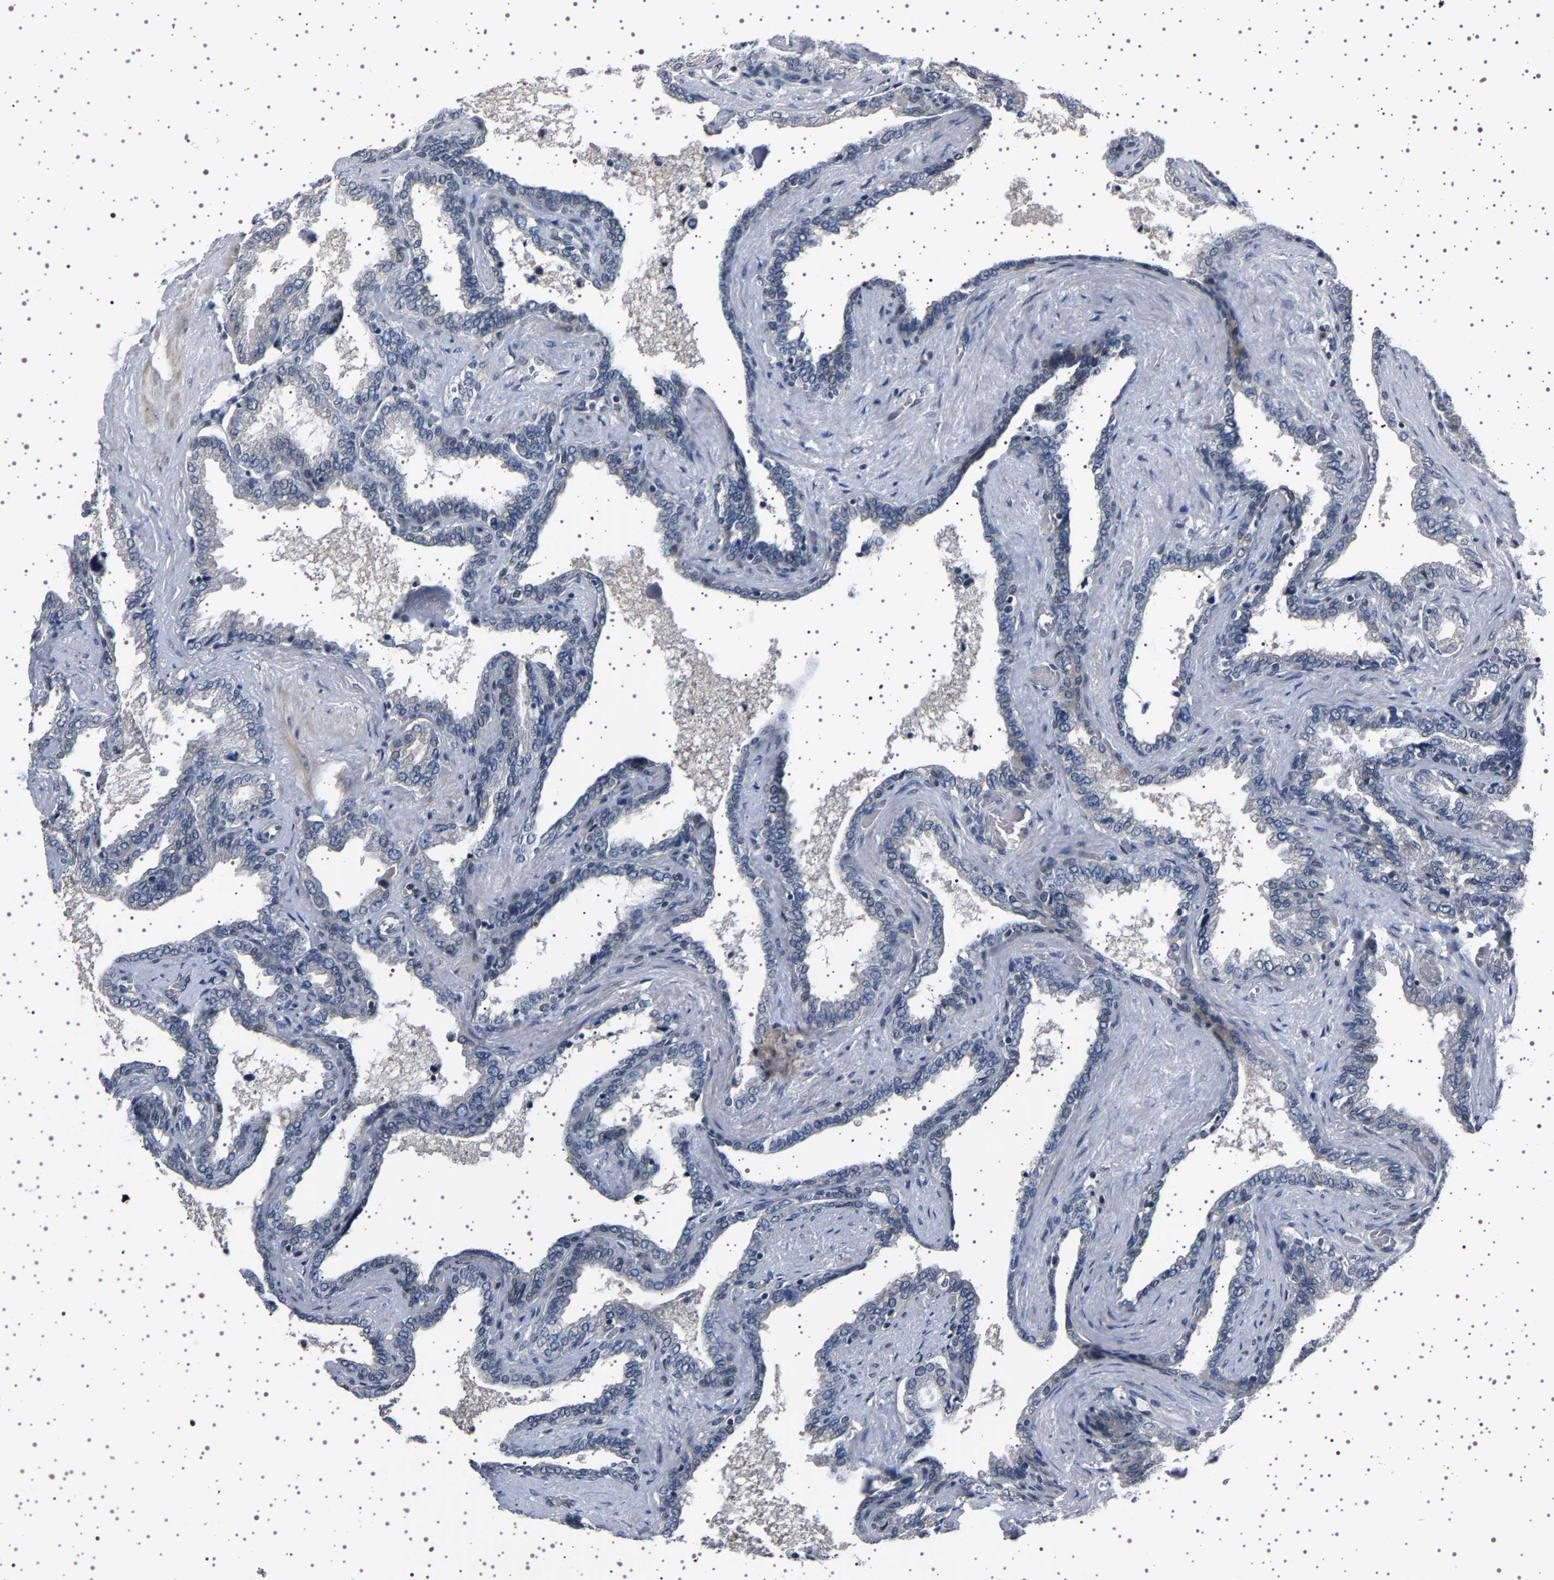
{"staining": {"intensity": "weak", "quantity": "<25%", "location": "cytoplasmic/membranous"}, "tissue": "seminal vesicle", "cell_type": "Glandular cells", "image_type": "normal", "snomed": [{"axis": "morphology", "description": "Normal tissue, NOS"}, {"axis": "topography", "description": "Seminal veicle"}], "caption": "Immunohistochemistry (IHC) of normal seminal vesicle reveals no staining in glandular cells.", "gene": "IL10RB", "patient": {"sex": "male", "age": 46}}